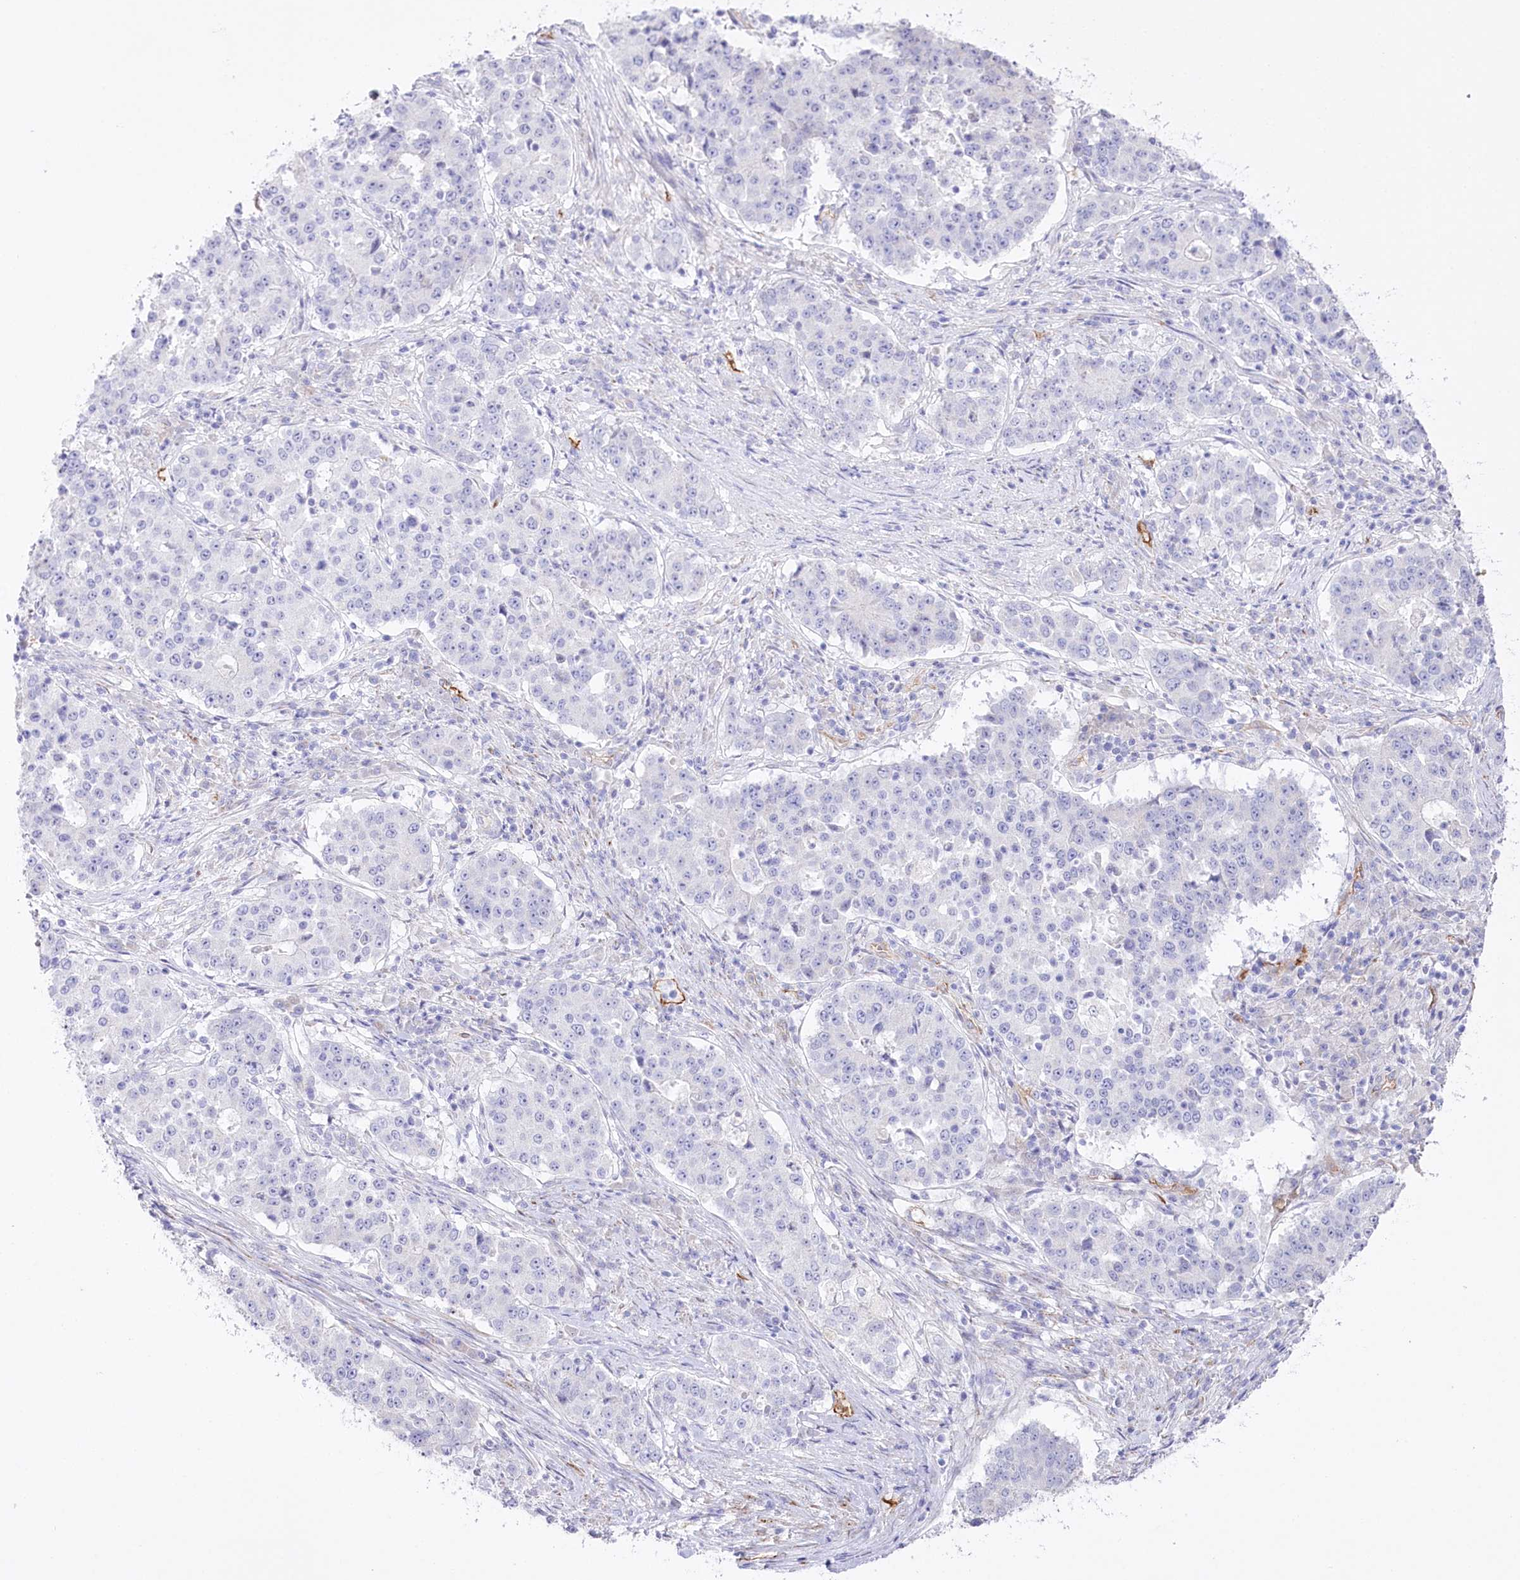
{"staining": {"intensity": "negative", "quantity": "none", "location": "none"}, "tissue": "stomach cancer", "cell_type": "Tumor cells", "image_type": "cancer", "snomed": [{"axis": "morphology", "description": "Adenocarcinoma, NOS"}, {"axis": "topography", "description": "Stomach"}], "caption": "Immunohistochemical staining of human stomach adenocarcinoma exhibits no significant staining in tumor cells.", "gene": "SLC39A10", "patient": {"sex": "male", "age": 59}}